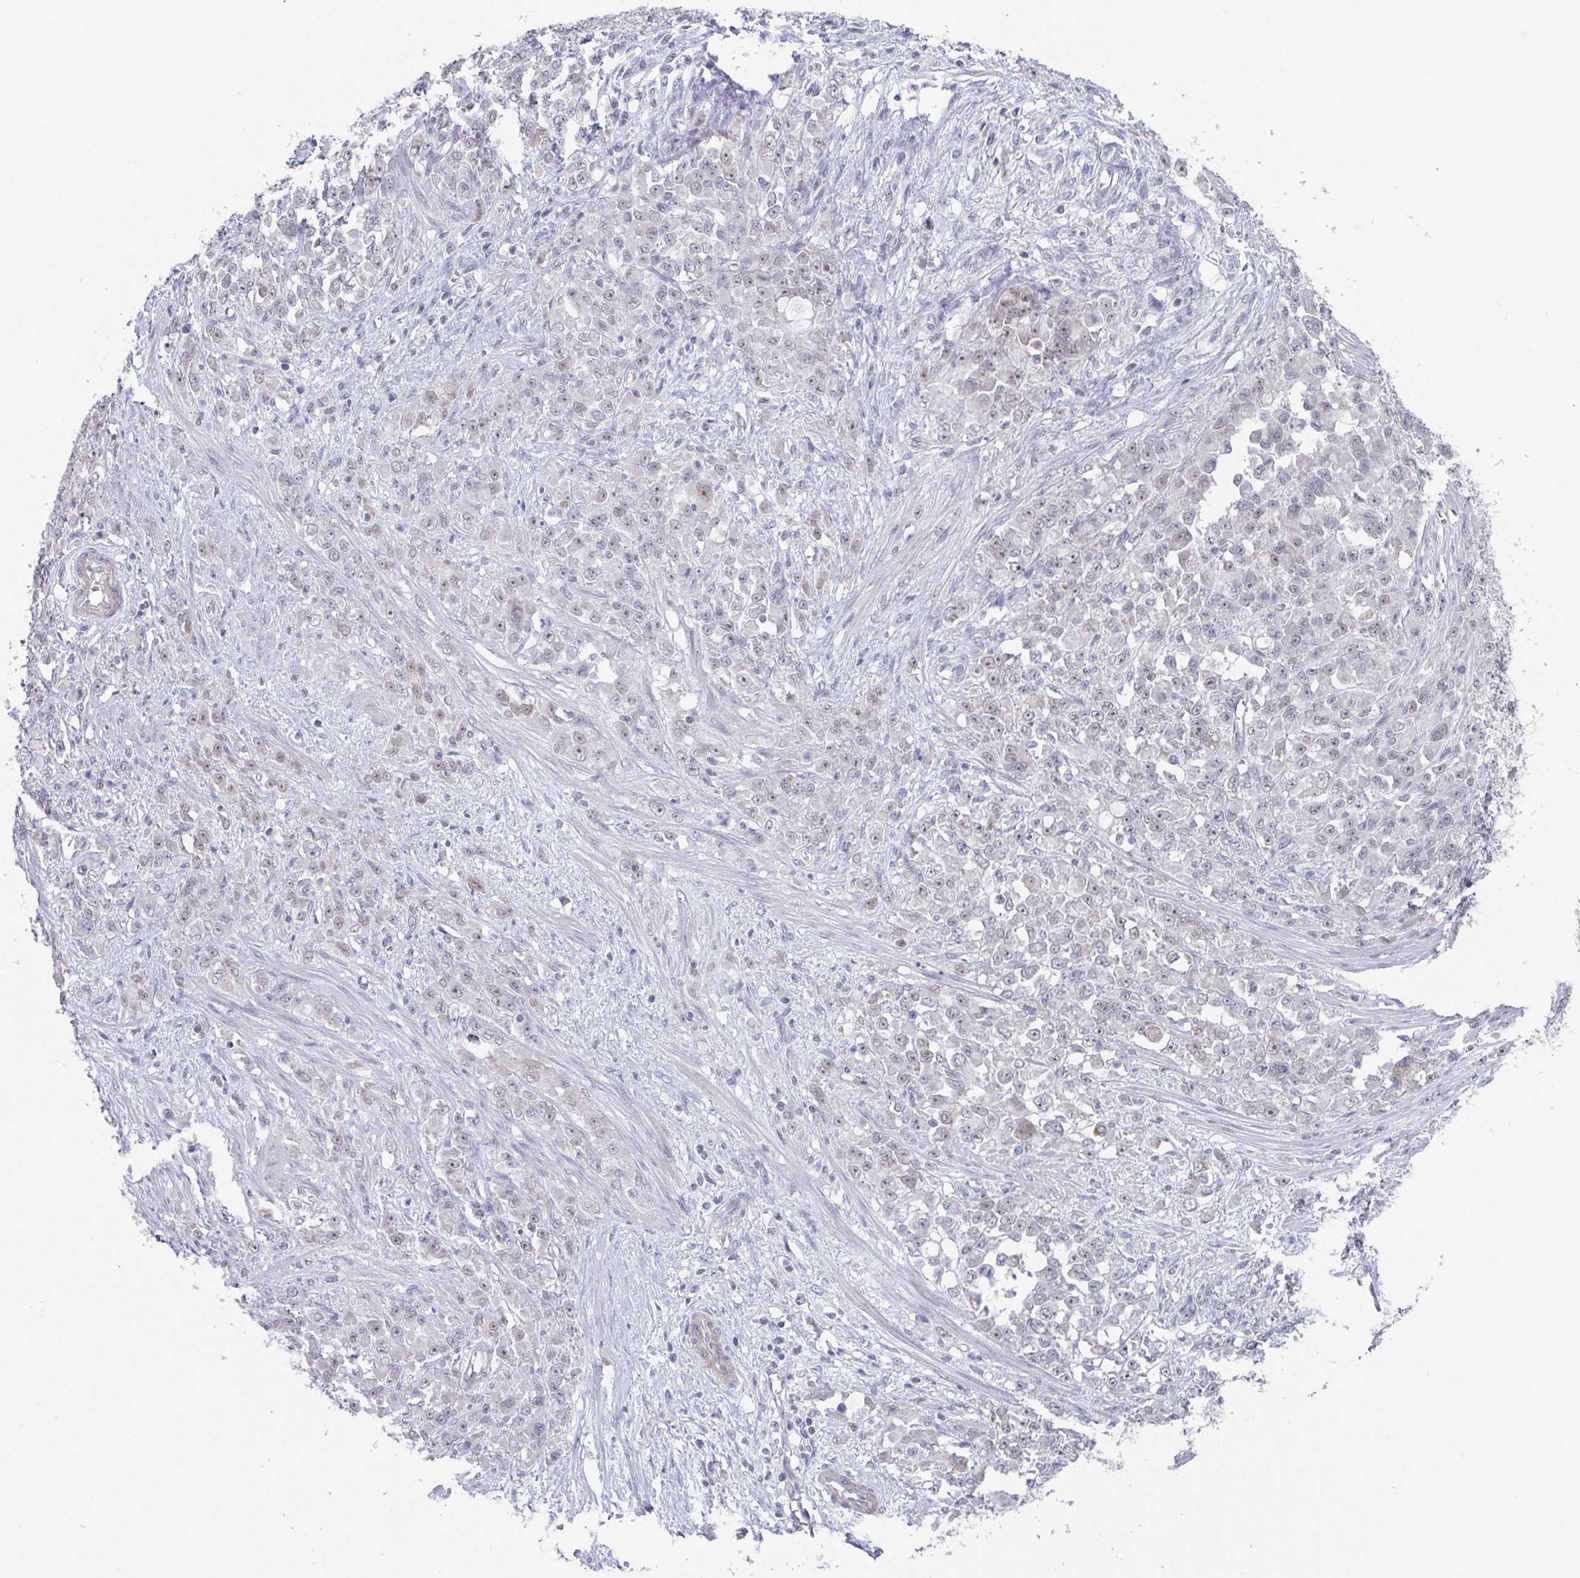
{"staining": {"intensity": "negative", "quantity": "none", "location": "none"}, "tissue": "stomach cancer", "cell_type": "Tumor cells", "image_type": "cancer", "snomed": [{"axis": "morphology", "description": "Adenocarcinoma, NOS"}, {"axis": "topography", "description": "Stomach"}], "caption": "Tumor cells show no significant protein positivity in stomach cancer (adenocarcinoma). Brightfield microscopy of immunohistochemistry stained with DAB (3,3'-diaminobenzidine) (brown) and hematoxylin (blue), captured at high magnification.", "gene": "EXOSC7", "patient": {"sex": "female", "age": 76}}